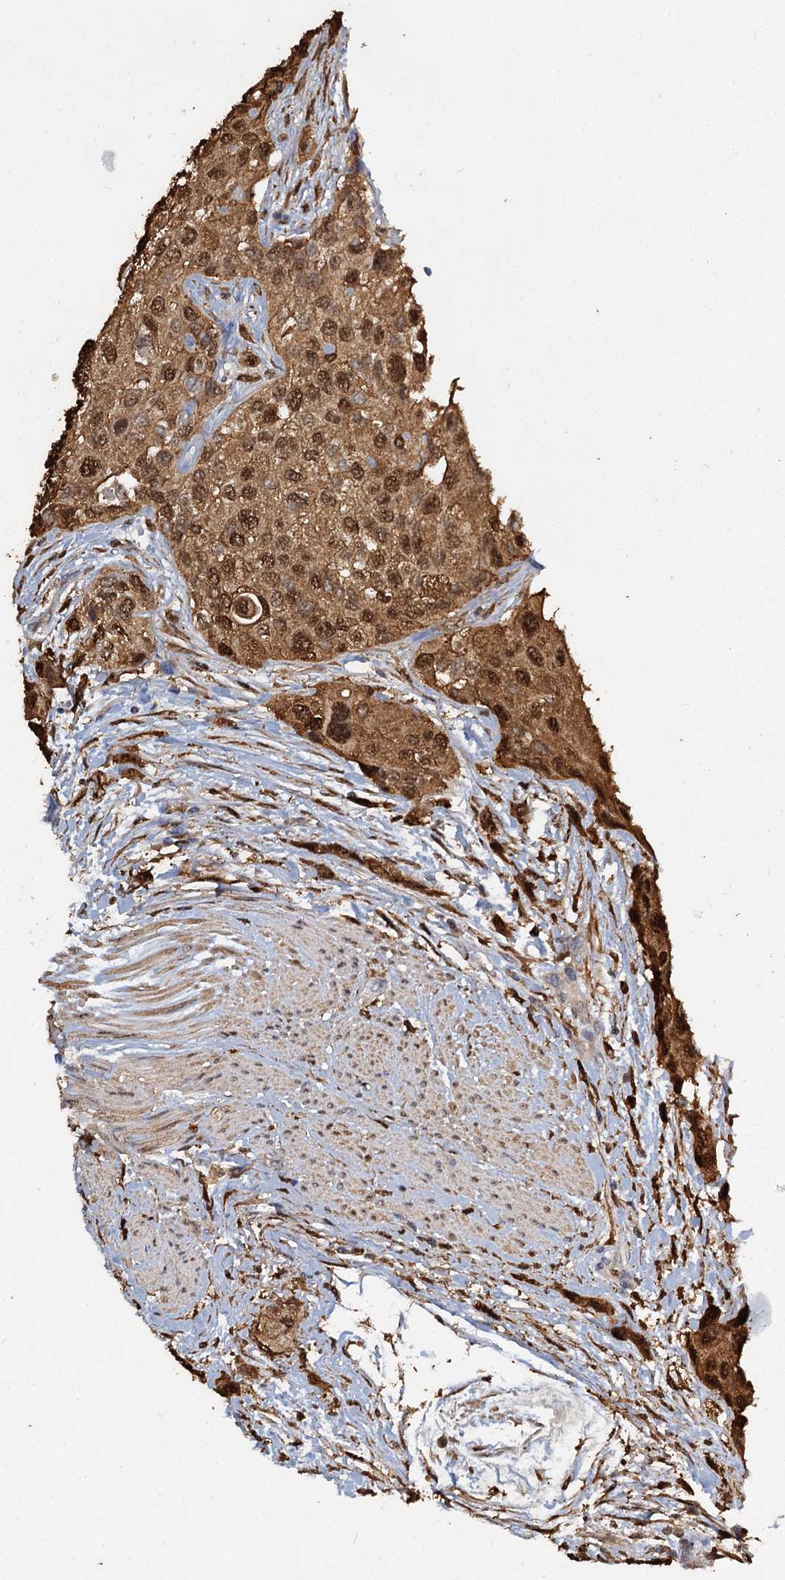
{"staining": {"intensity": "strong", "quantity": ">75%", "location": "cytoplasmic/membranous,nuclear"}, "tissue": "urothelial cancer", "cell_type": "Tumor cells", "image_type": "cancer", "snomed": [{"axis": "morphology", "description": "Normal tissue, NOS"}, {"axis": "morphology", "description": "Urothelial carcinoma, High grade"}, {"axis": "topography", "description": "Vascular tissue"}, {"axis": "topography", "description": "Urinary bladder"}], "caption": "Immunohistochemistry of human urothelial cancer demonstrates high levels of strong cytoplasmic/membranous and nuclear positivity in approximately >75% of tumor cells.", "gene": "S100A6", "patient": {"sex": "female", "age": 56}}